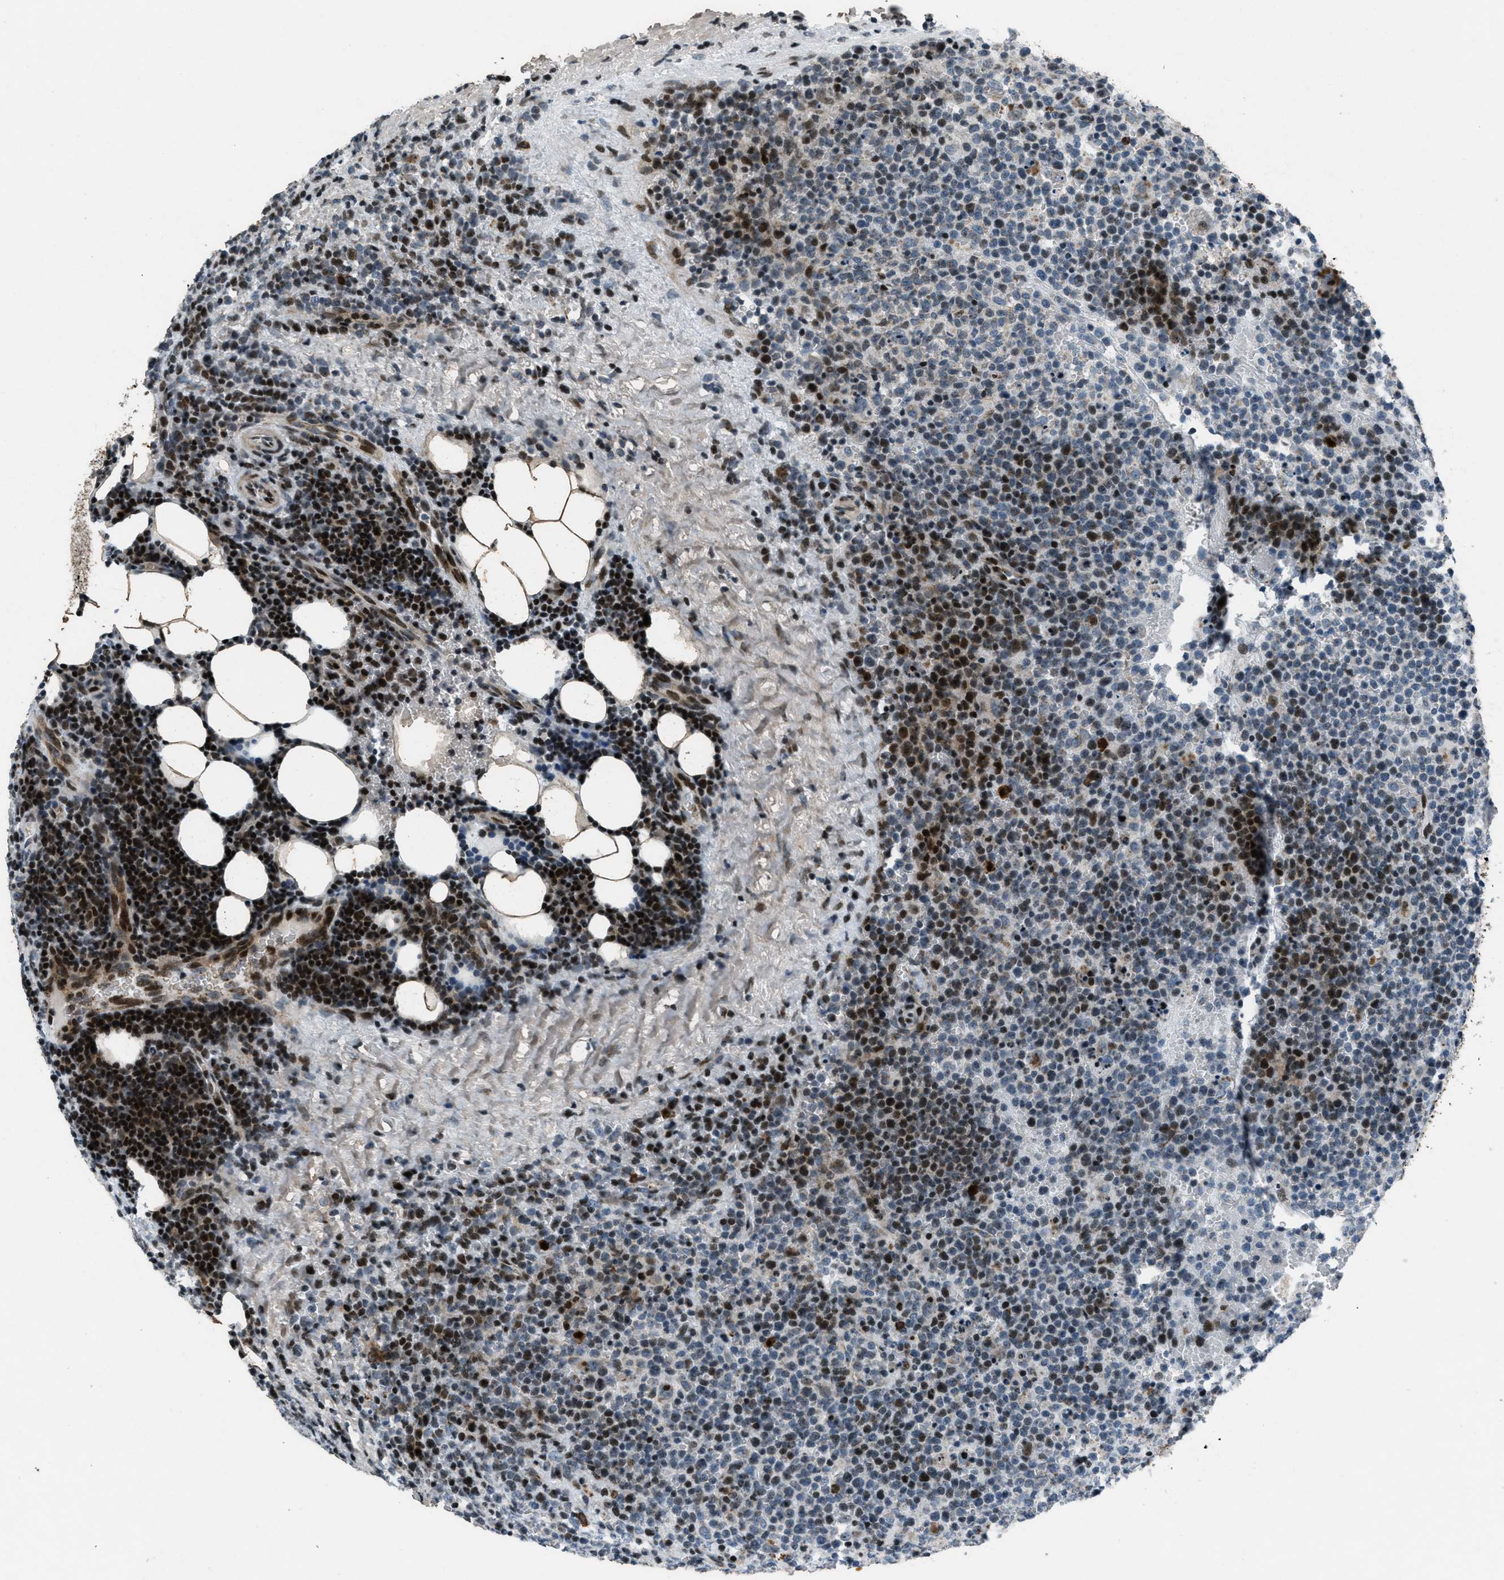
{"staining": {"intensity": "strong", "quantity": "<25%", "location": "nuclear"}, "tissue": "lymphoma", "cell_type": "Tumor cells", "image_type": "cancer", "snomed": [{"axis": "morphology", "description": "Malignant lymphoma, non-Hodgkin's type, High grade"}, {"axis": "topography", "description": "Lymph node"}], "caption": "Immunohistochemical staining of lymphoma reveals medium levels of strong nuclear protein positivity in about <25% of tumor cells.", "gene": "GPC6", "patient": {"sex": "male", "age": 61}}